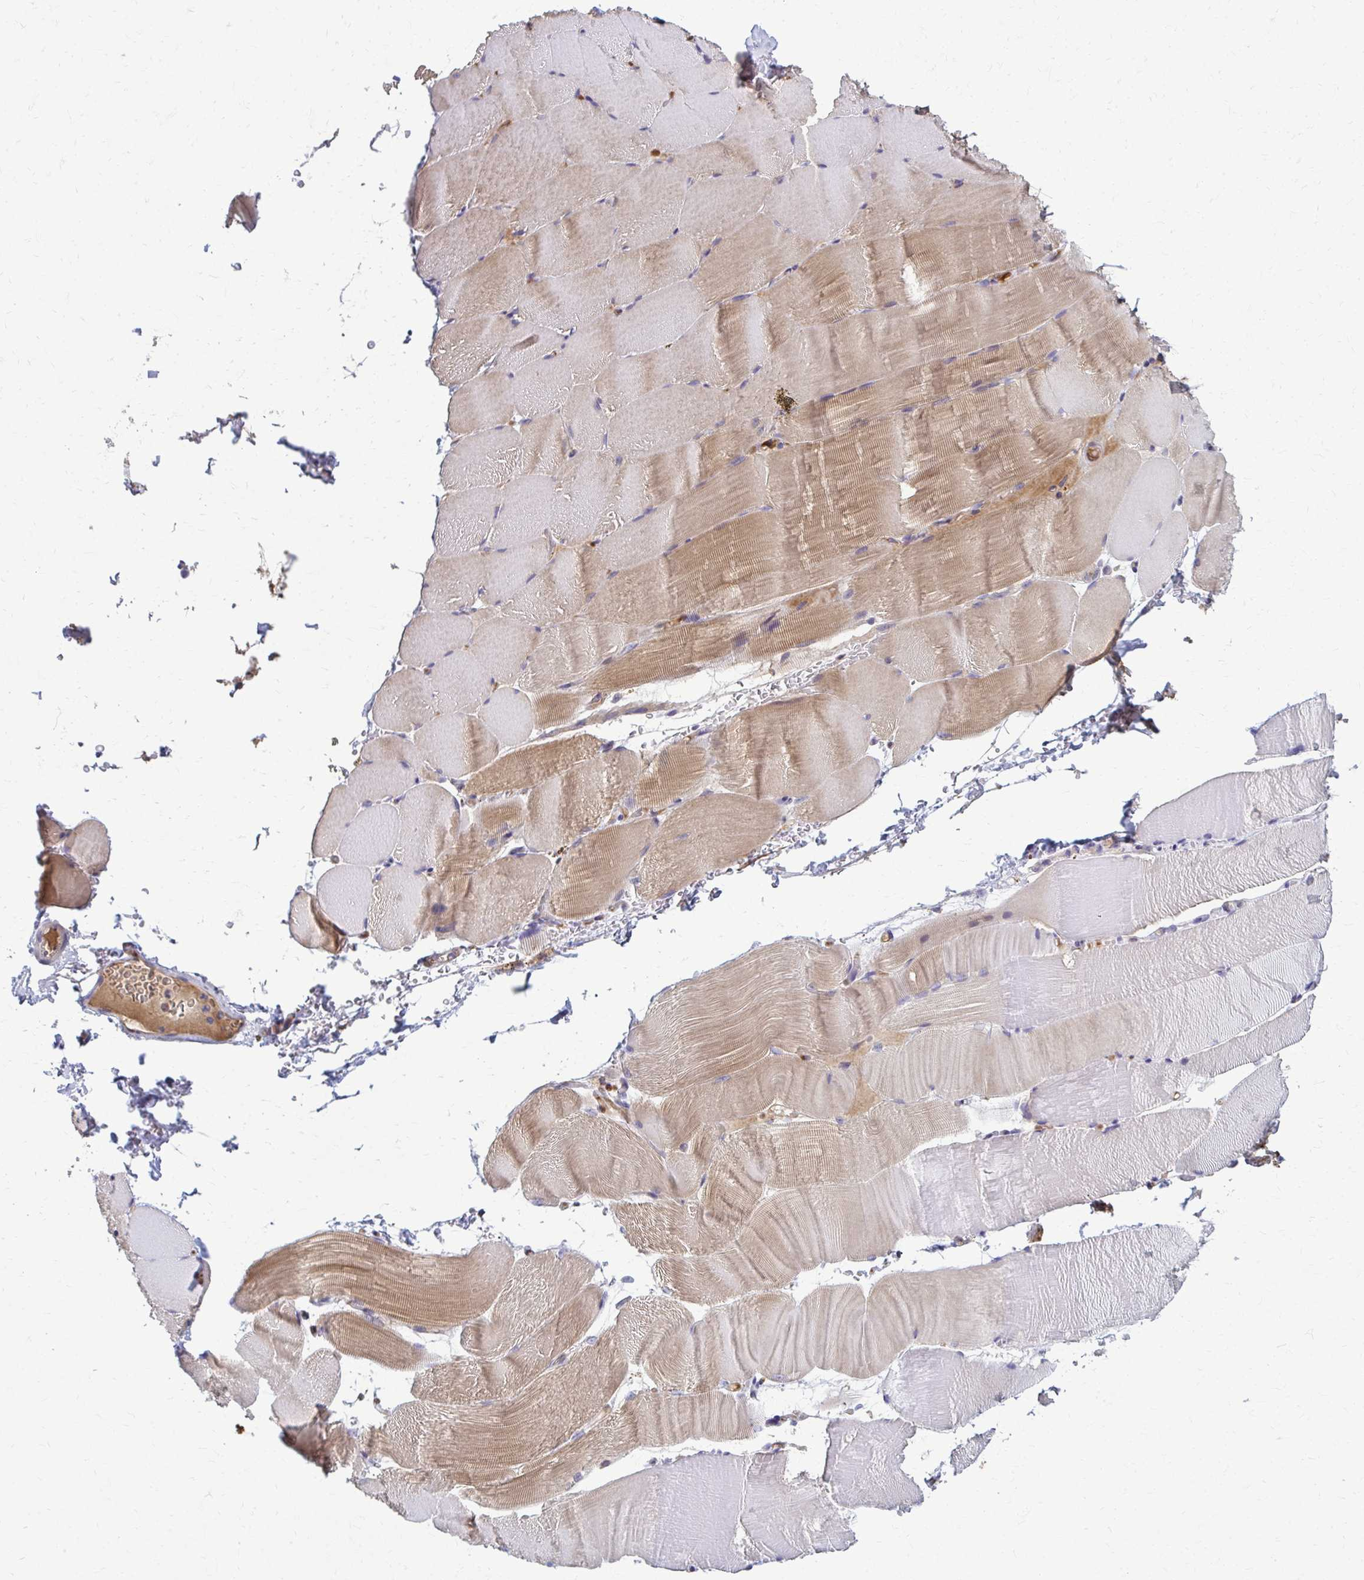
{"staining": {"intensity": "moderate", "quantity": "25%-75%", "location": "cytoplasmic/membranous"}, "tissue": "skeletal muscle", "cell_type": "Myocytes", "image_type": "normal", "snomed": [{"axis": "morphology", "description": "Normal tissue, NOS"}, {"axis": "topography", "description": "Skeletal muscle"}], "caption": "Skeletal muscle stained for a protein displays moderate cytoplasmic/membranous positivity in myocytes.", "gene": "MCRIP2", "patient": {"sex": "female", "age": 37}}